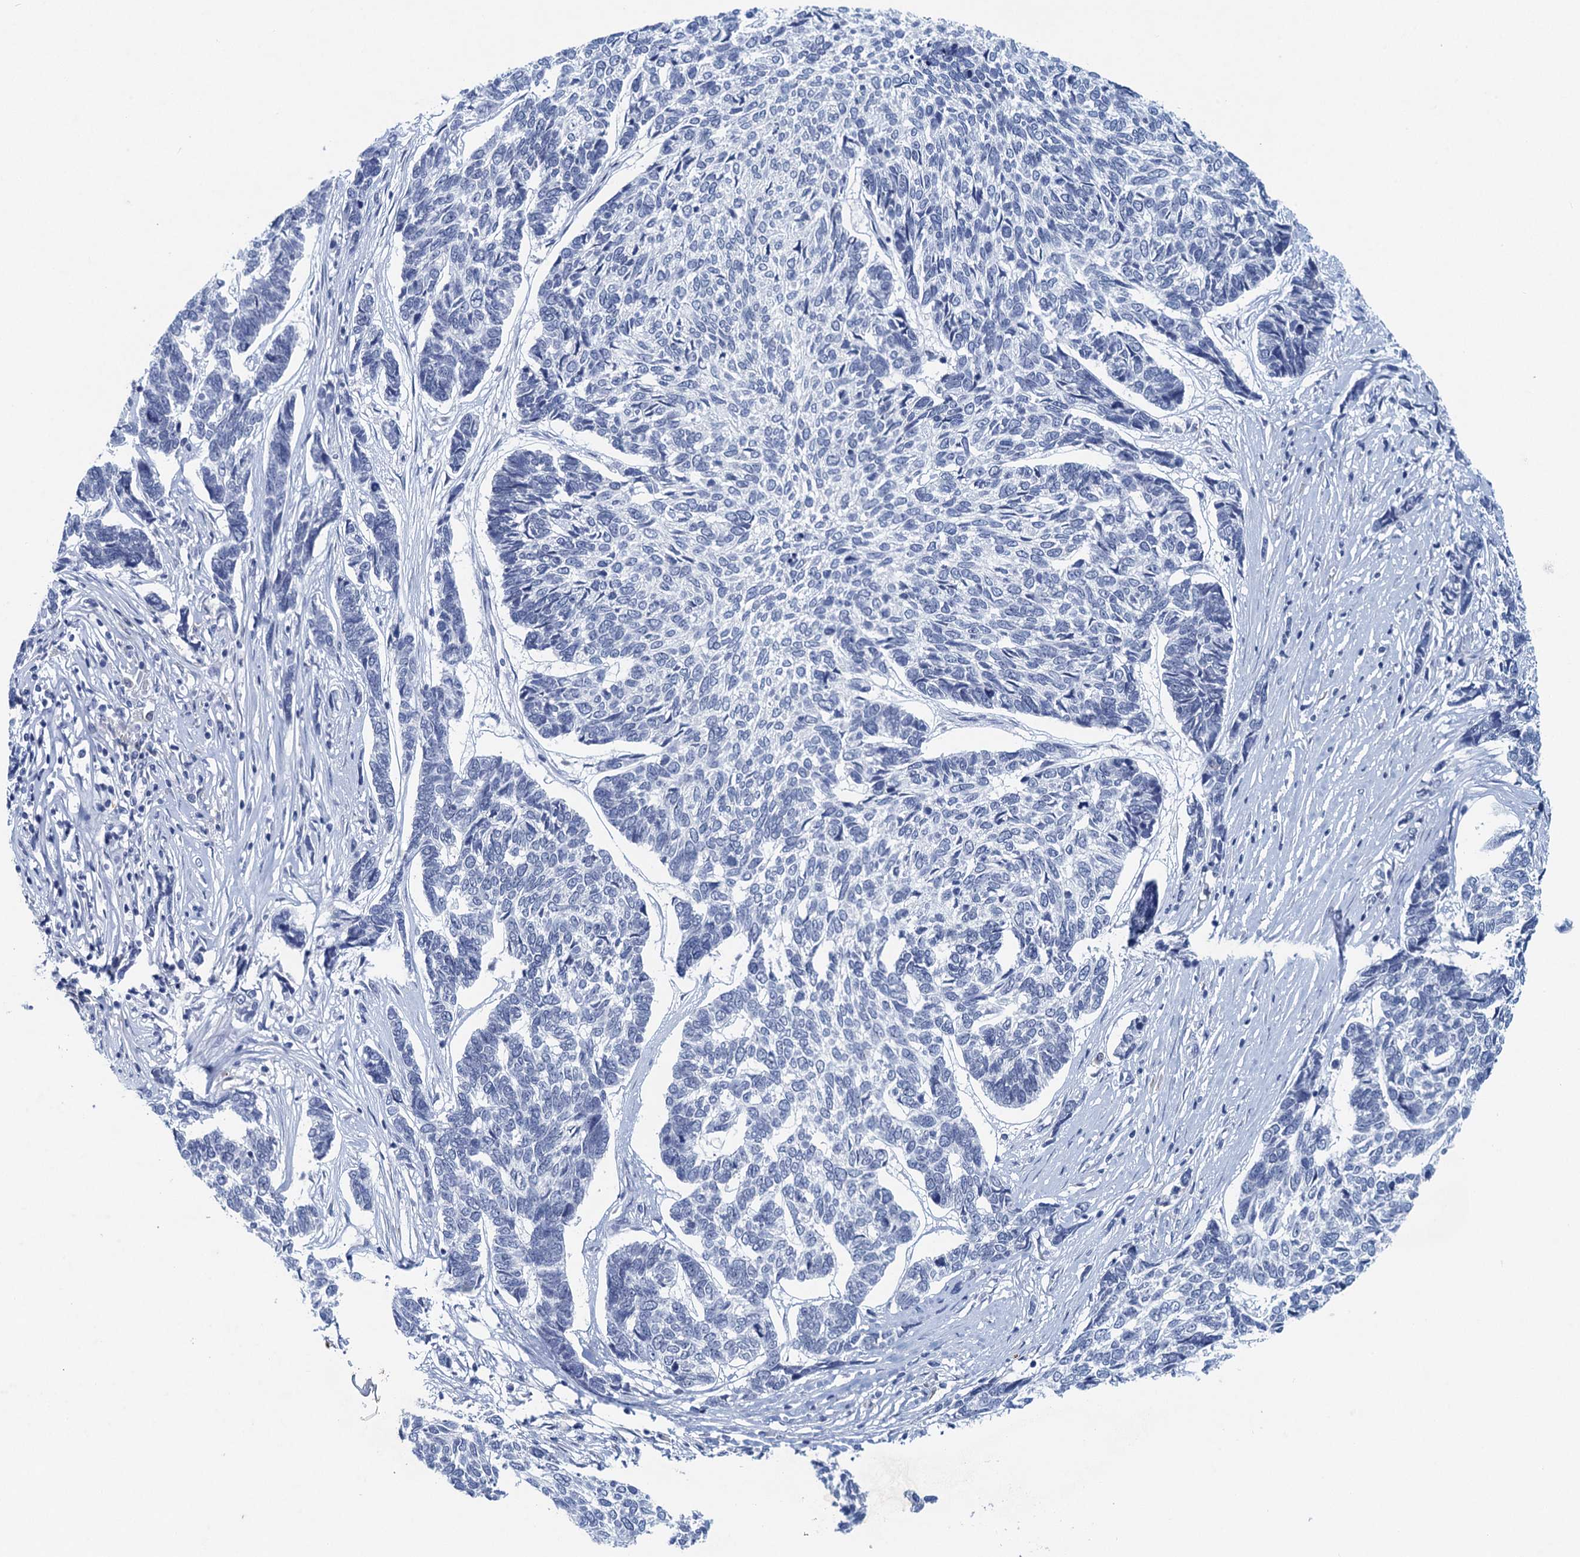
{"staining": {"intensity": "negative", "quantity": "none", "location": "none"}, "tissue": "skin cancer", "cell_type": "Tumor cells", "image_type": "cancer", "snomed": [{"axis": "morphology", "description": "Basal cell carcinoma"}, {"axis": "topography", "description": "Skin"}], "caption": "A micrograph of skin basal cell carcinoma stained for a protein reveals no brown staining in tumor cells.", "gene": "HAPSTR1", "patient": {"sex": "female", "age": 65}}